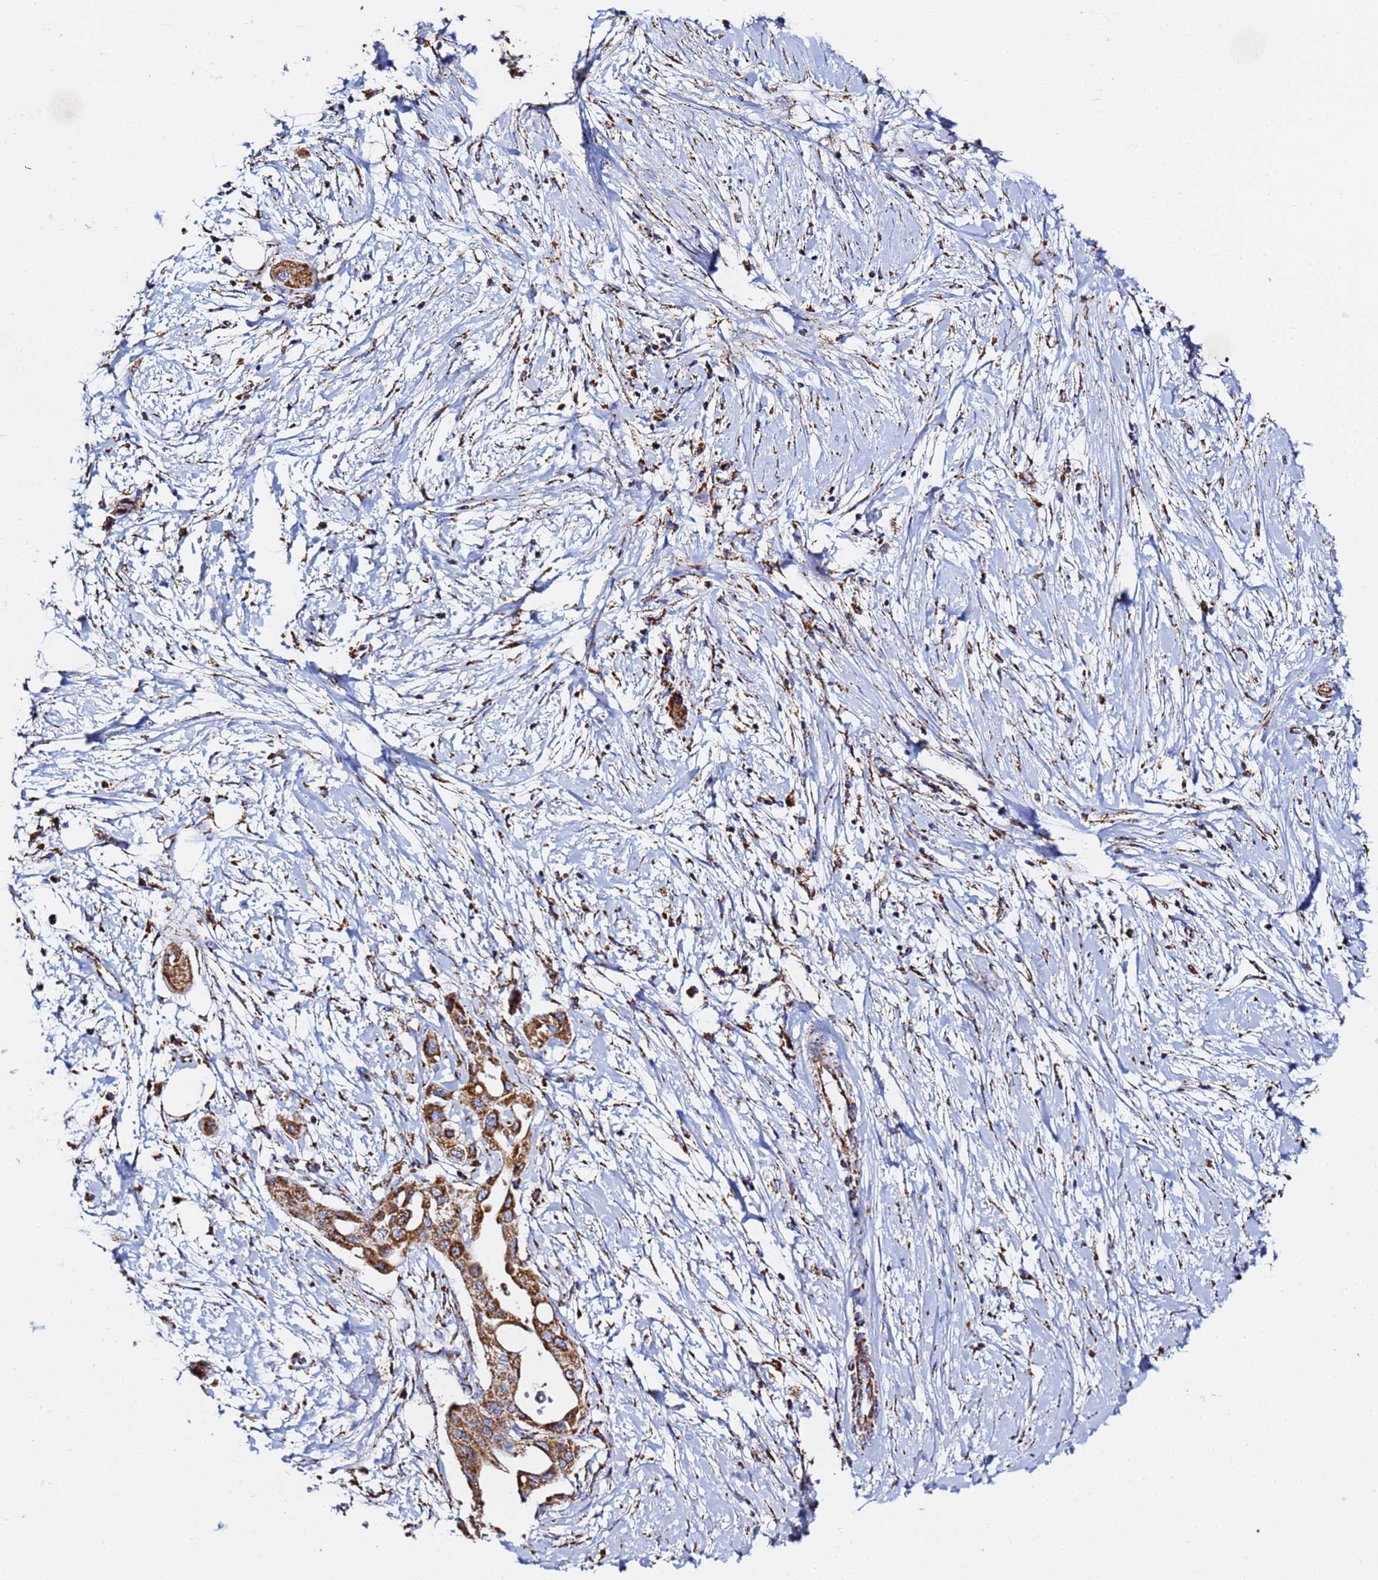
{"staining": {"intensity": "strong", "quantity": ">75%", "location": "cytoplasmic/membranous"}, "tissue": "pancreatic cancer", "cell_type": "Tumor cells", "image_type": "cancer", "snomed": [{"axis": "morphology", "description": "Adenocarcinoma, NOS"}, {"axis": "topography", "description": "Pancreas"}], "caption": "A histopathology image of pancreatic cancer (adenocarcinoma) stained for a protein shows strong cytoplasmic/membranous brown staining in tumor cells.", "gene": "PHB2", "patient": {"sex": "male", "age": 68}}